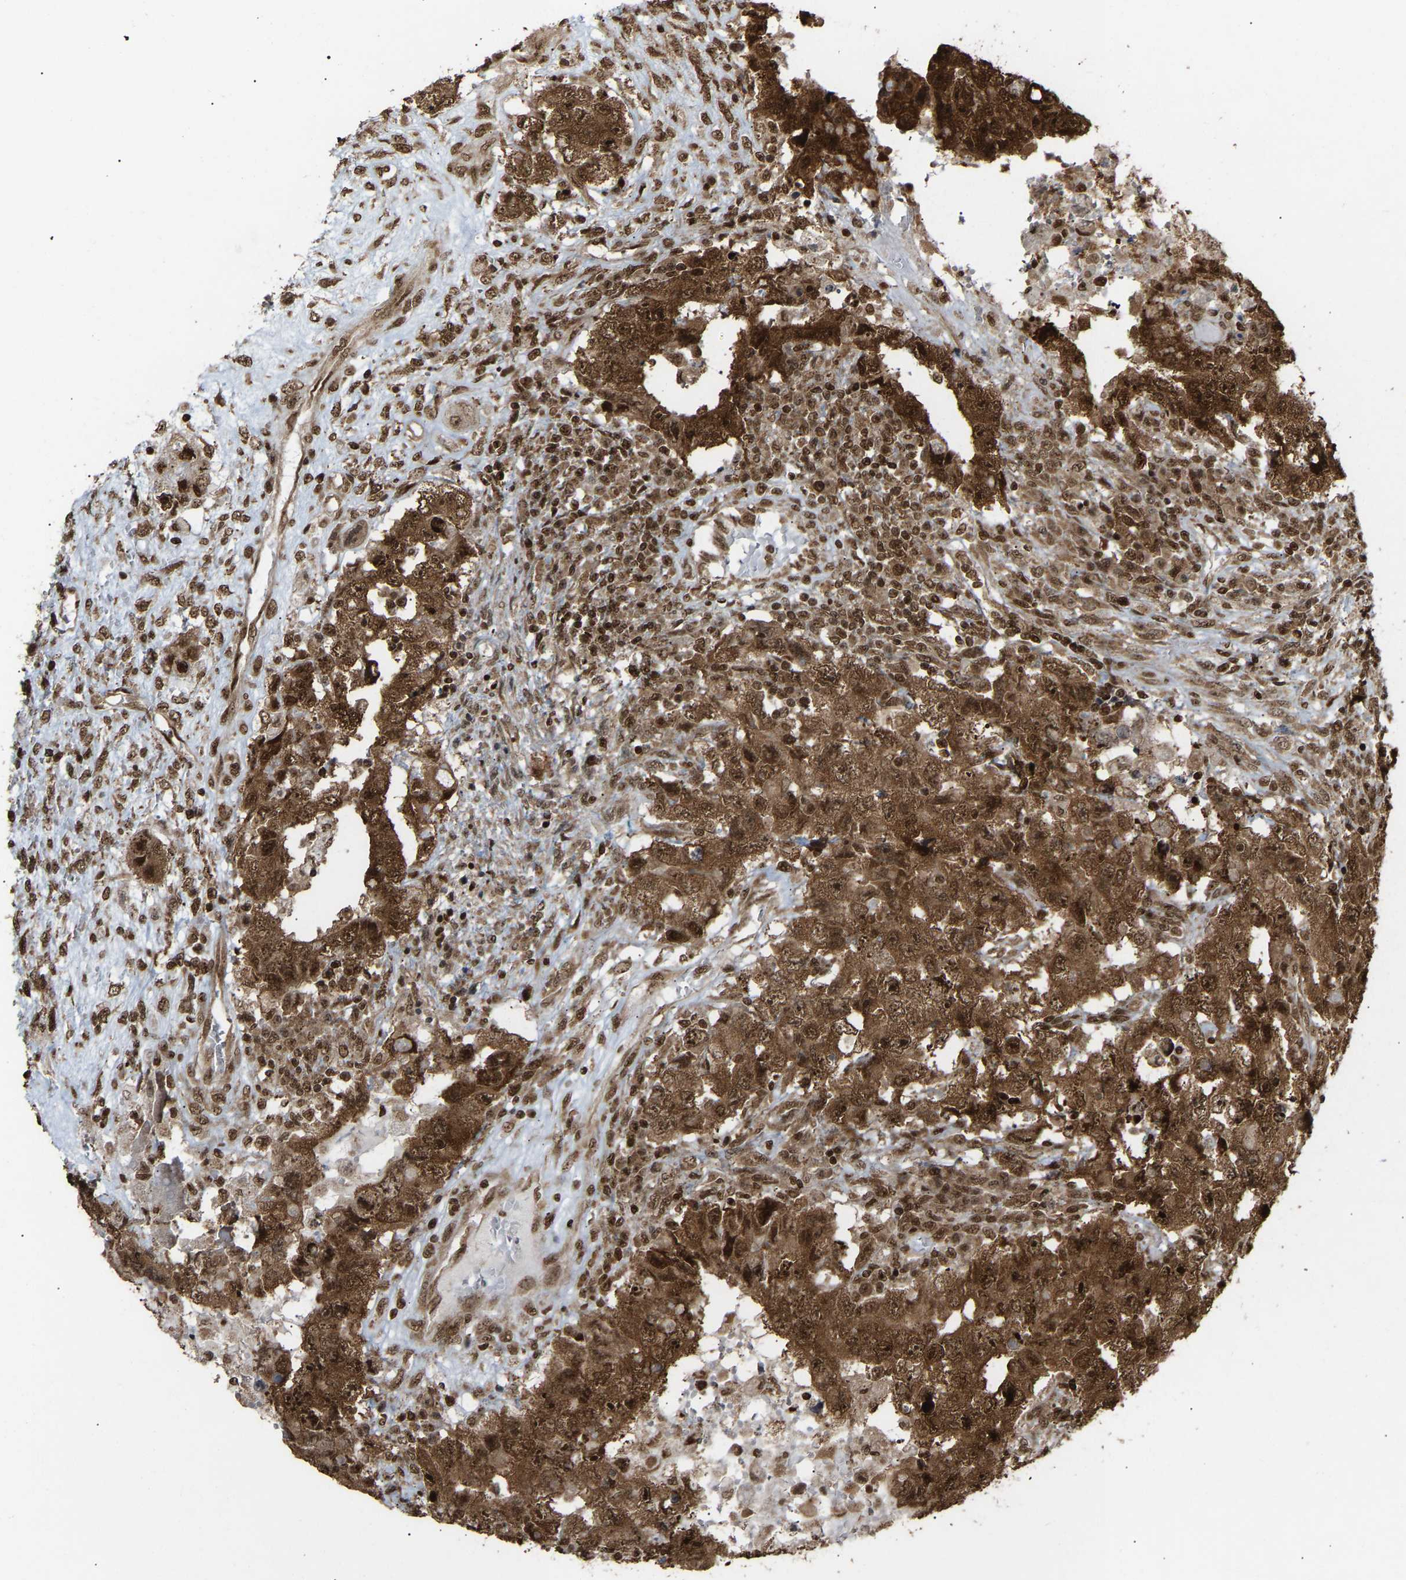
{"staining": {"intensity": "strong", "quantity": ">75%", "location": "cytoplasmic/membranous,nuclear"}, "tissue": "testis cancer", "cell_type": "Tumor cells", "image_type": "cancer", "snomed": [{"axis": "morphology", "description": "Carcinoma, Embryonal, NOS"}, {"axis": "topography", "description": "Testis"}], "caption": "Protein staining demonstrates strong cytoplasmic/membranous and nuclear staining in approximately >75% of tumor cells in testis cancer (embryonal carcinoma).", "gene": "ALYREF", "patient": {"sex": "male", "age": 26}}